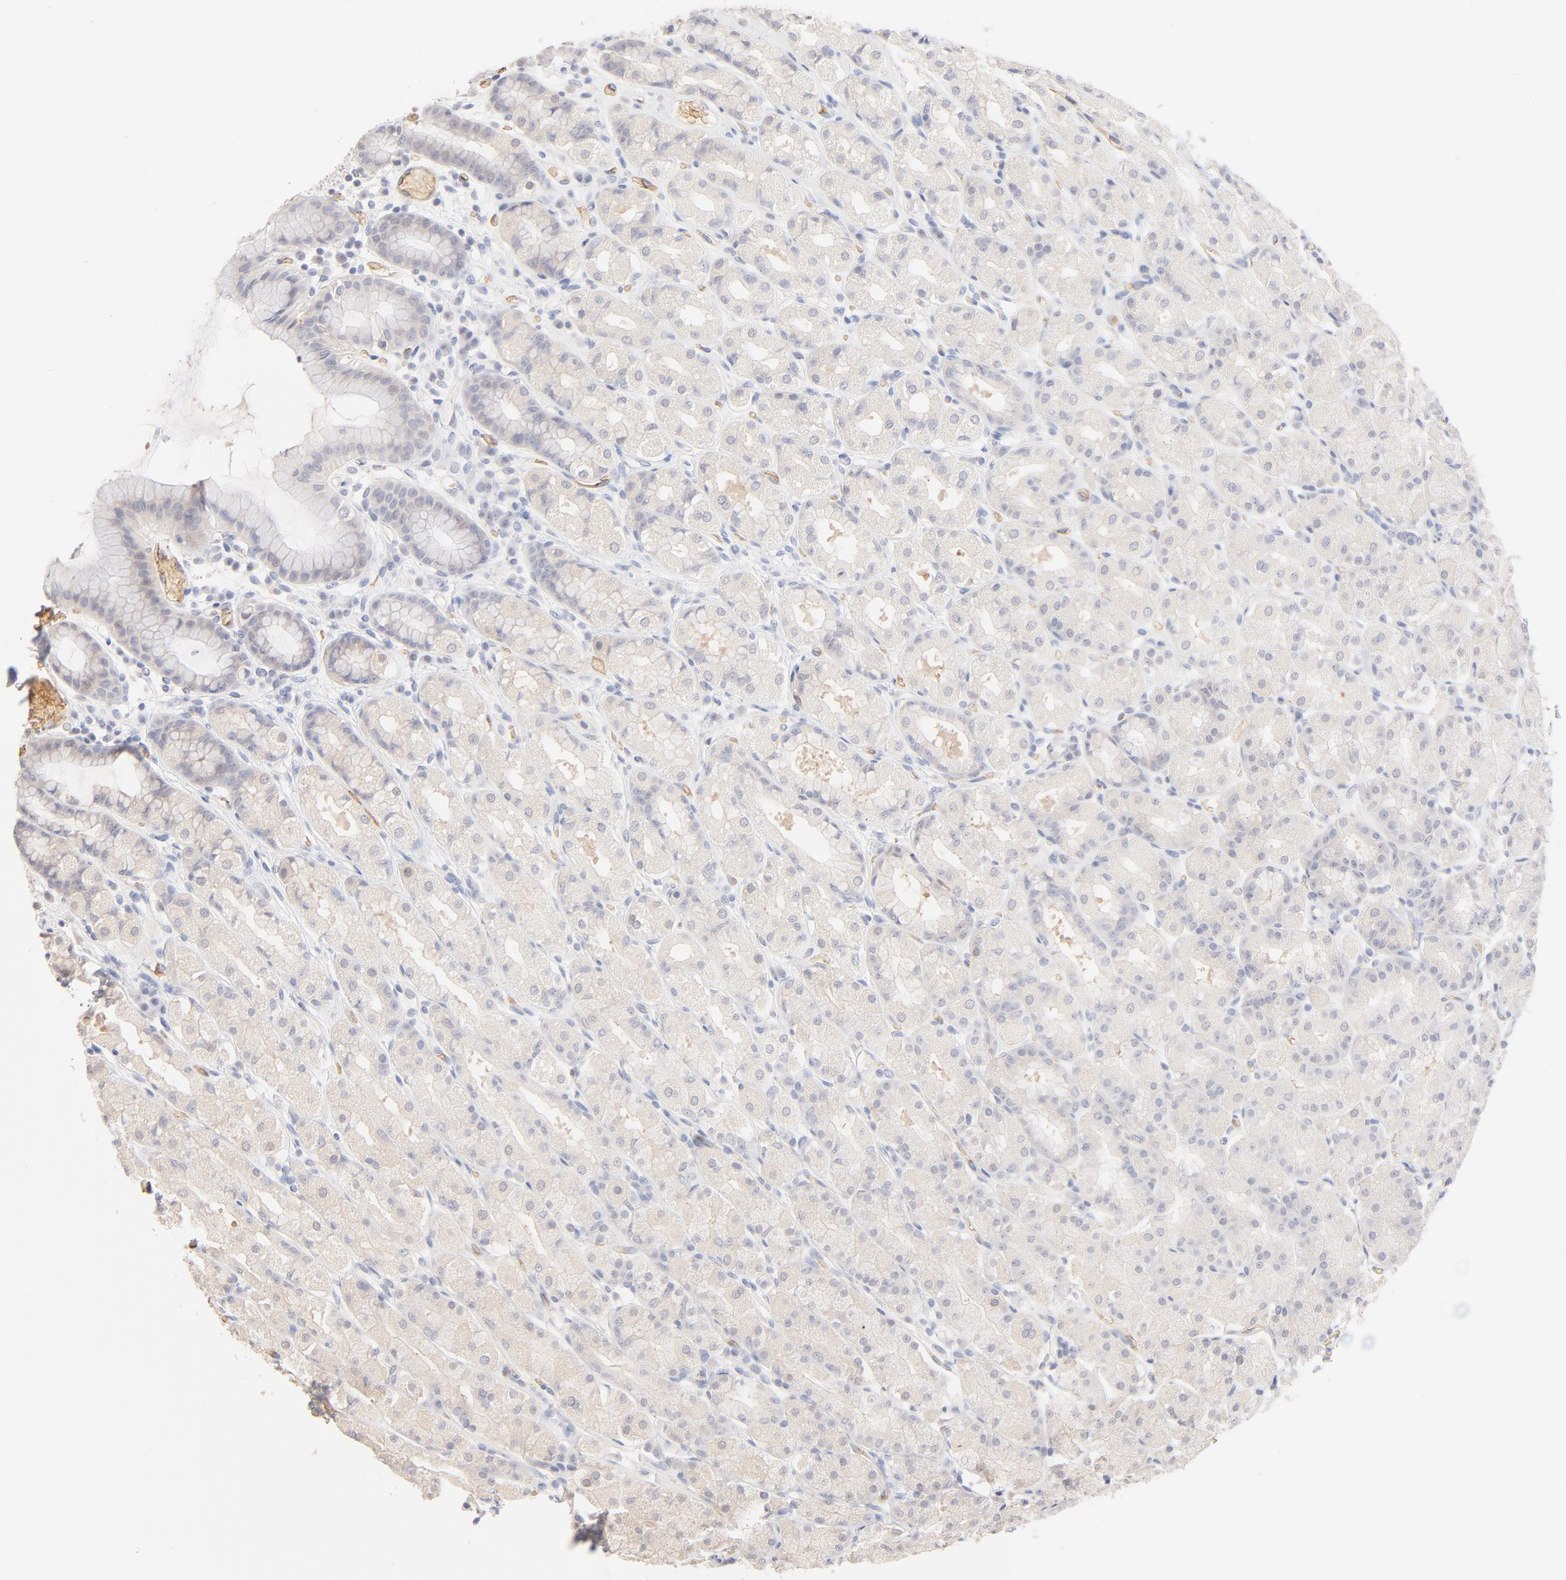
{"staining": {"intensity": "negative", "quantity": "none", "location": "none"}, "tissue": "stomach", "cell_type": "Glandular cells", "image_type": "normal", "snomed": [{"axis": "morphology", "description": "Normal tissue, NOS"}, {"axis": "topography", "description": "Stomach, upper"}], "caption": "Glandular cells are negative for brown protein staining in unremarkable stomach. The staining is performed using DAB (3,3'-diaminobenzidine) brown chromogen with nuclei counter-stained in using hematoxylin.", "gene": "SPTB", "patient": {"sex": "male", "age": 68}}